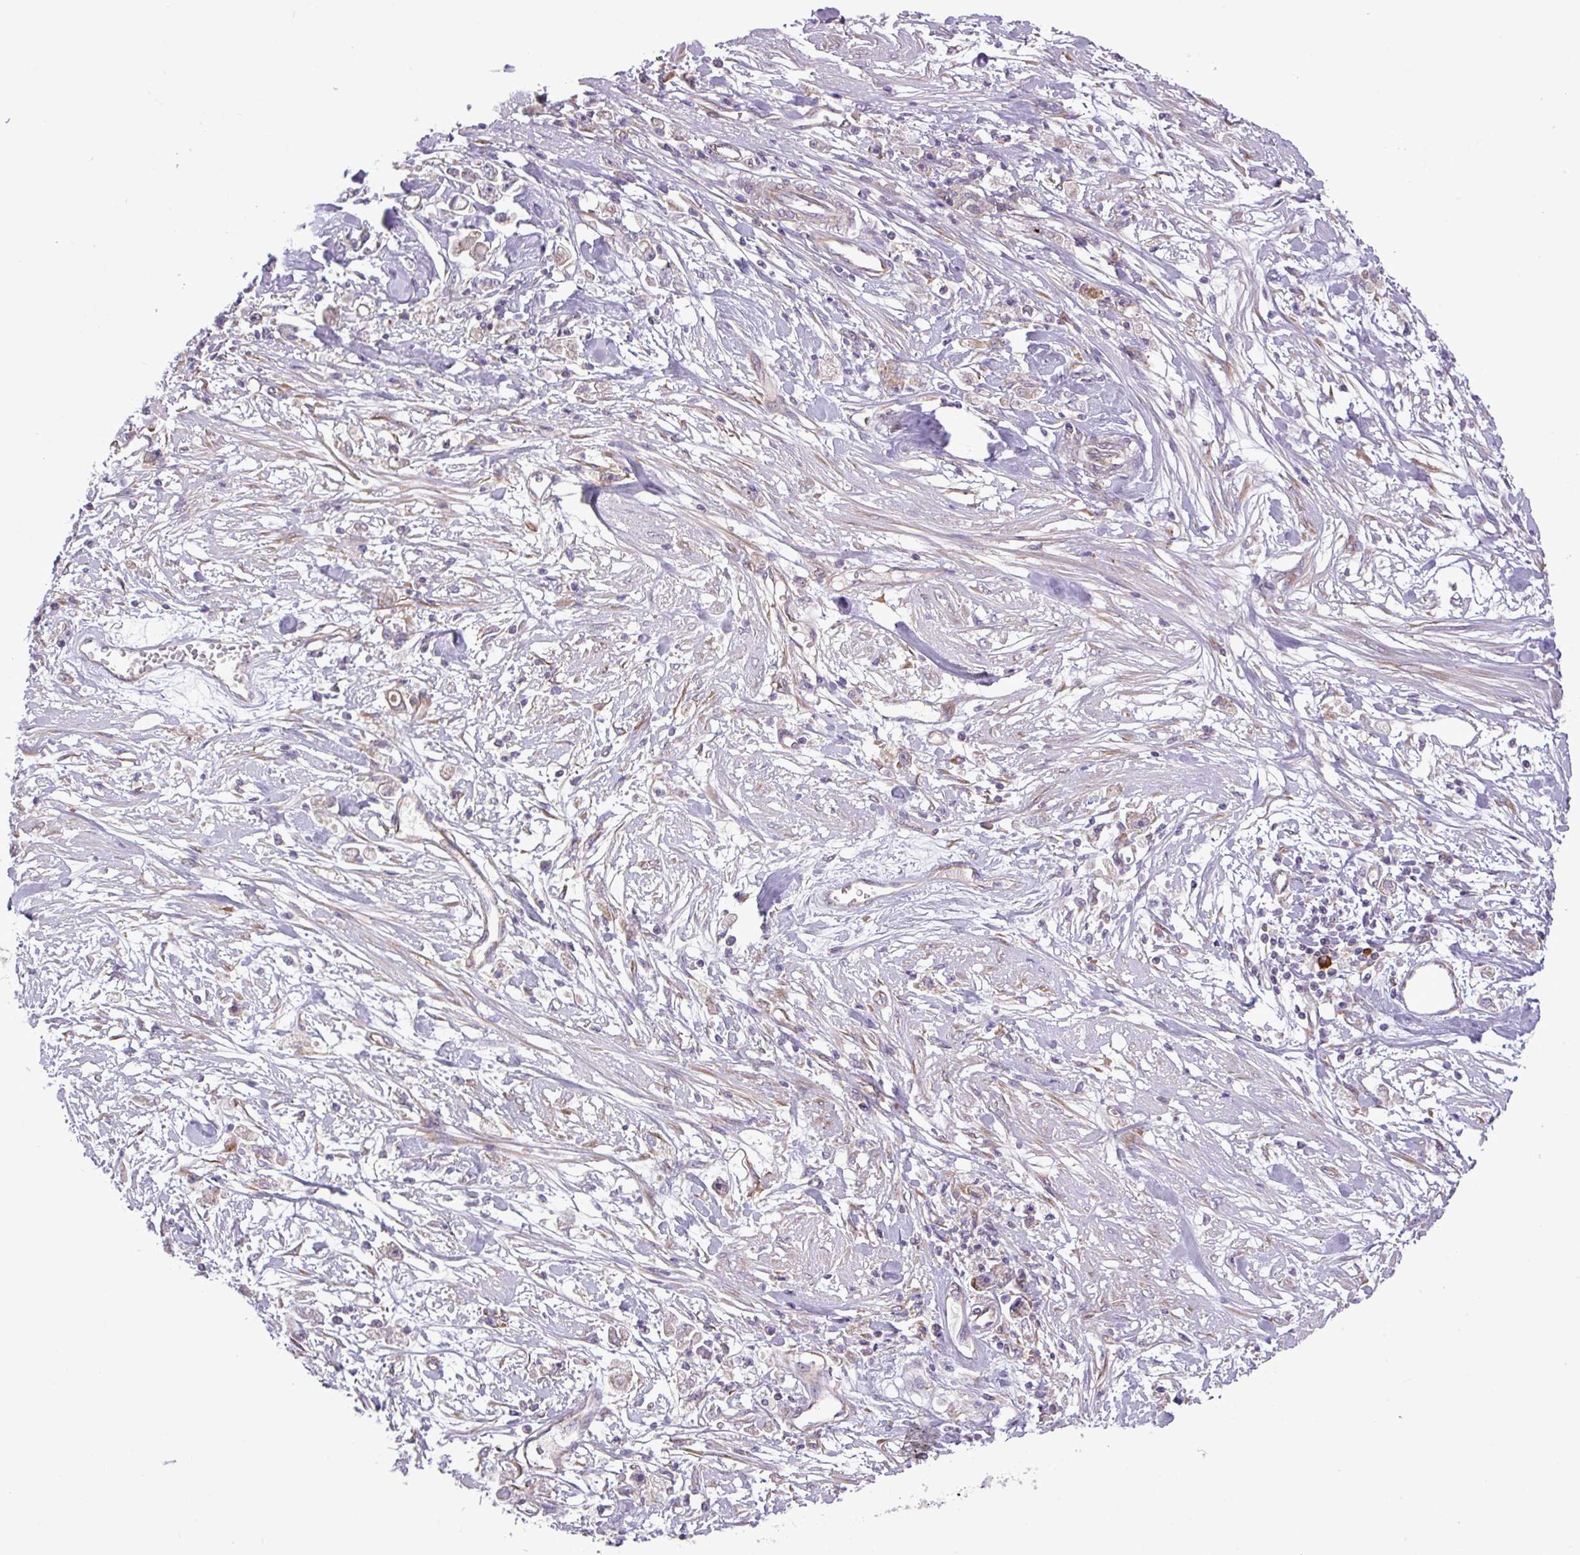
{"staining": {"intensity": "negative", "quantity": "none", "location": "none"}, "tissue": "stomach cancer", "cell_type": "Tumor cells", "image_type": "cancer", "snomed": [{"axis": "morphology", "description": "Adenocarcinoma, NOS"}, {"axis": "topography", "description": "Stomach"}], "caption": "Immunohistochemistry histopathology image of human stomach cancer (adenocarcinoma) stained for a protein (brown), which displays no staining in tumor cells.", "gene": "FAM222B", "patient": {"sex": "female", "age": 59}}